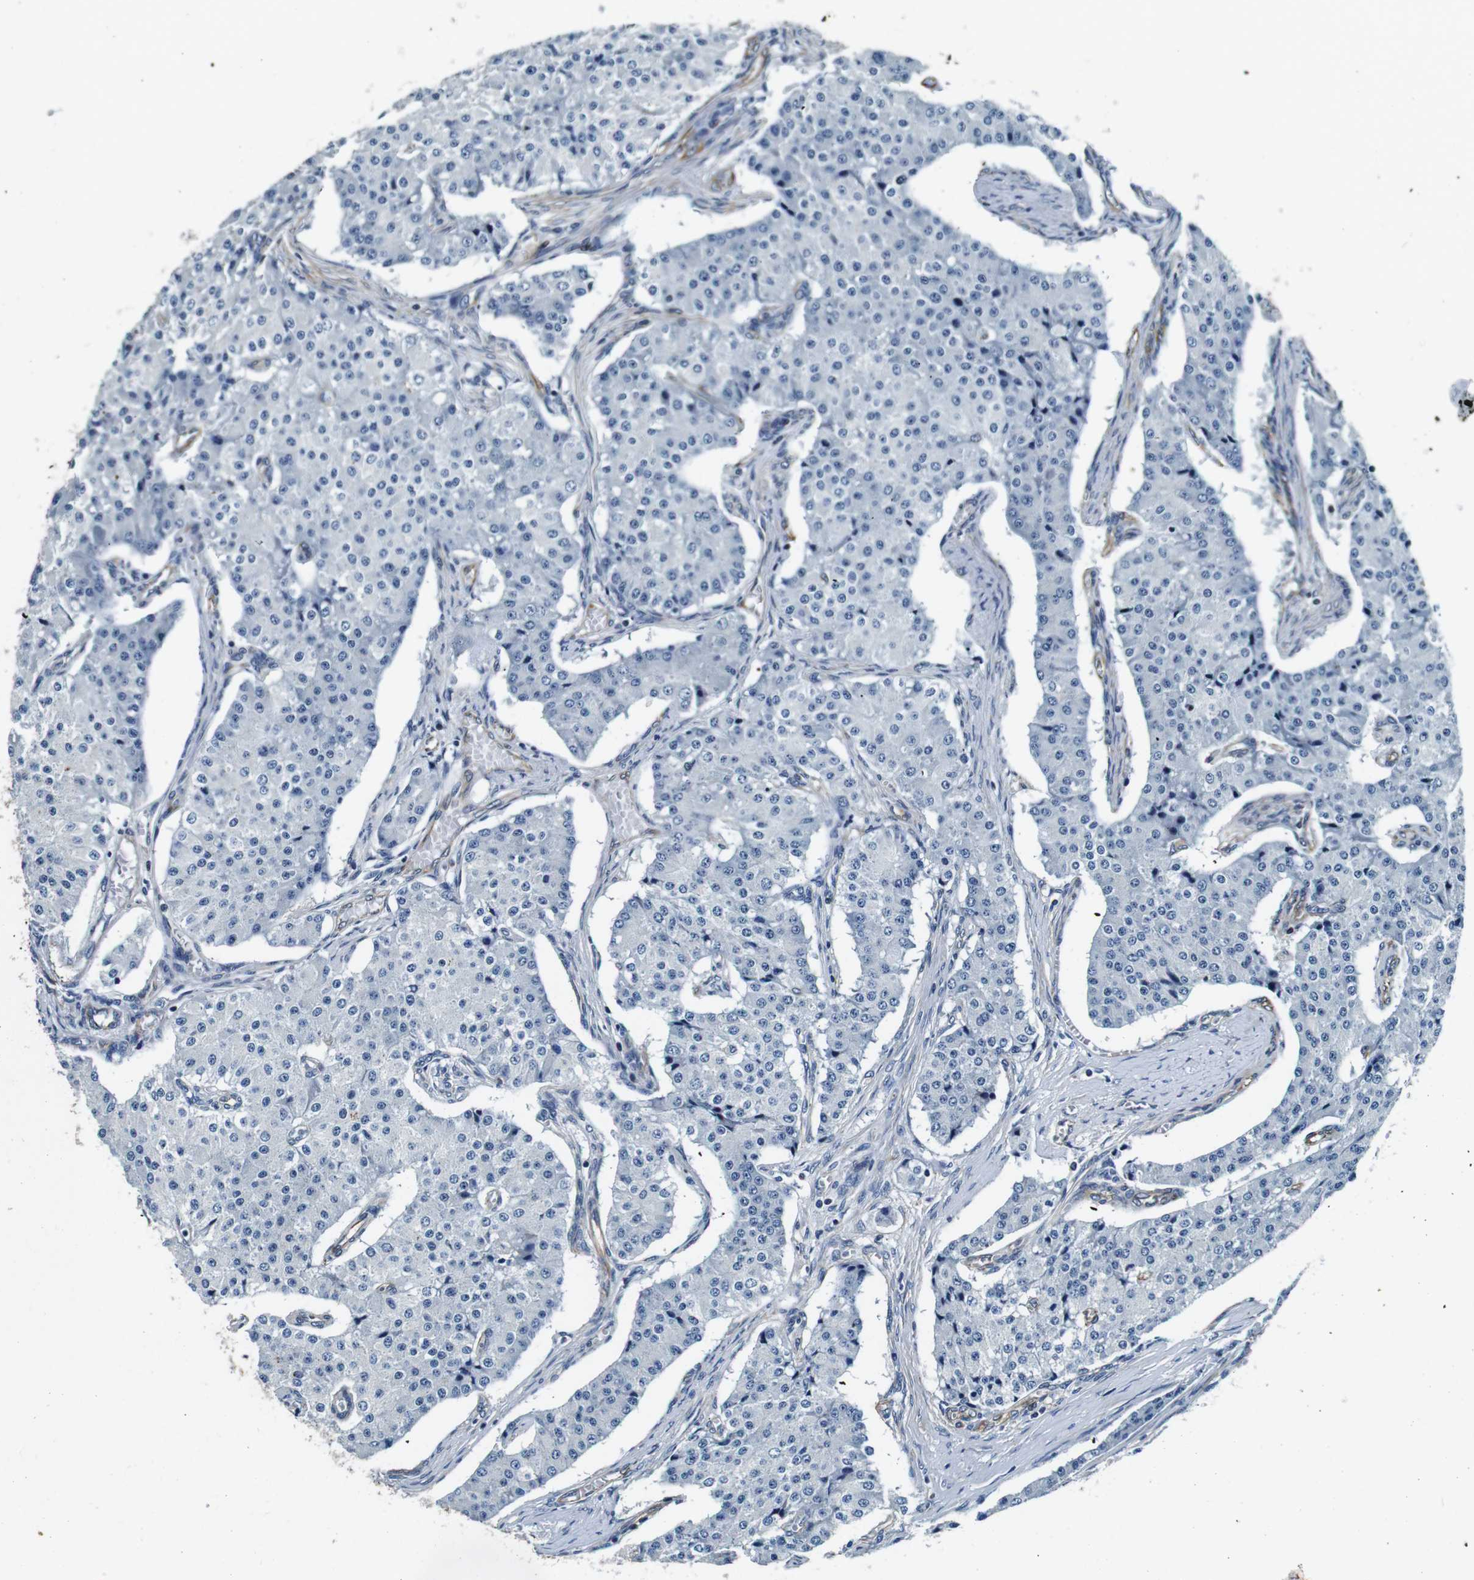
{"staining": {"intensity": "negative", "quantity": "none", "location": "none"}, "tissue": "carcinoid", "cell_type": "Tumor cells", "image_type": "cancer", "snomed": [{"axis": "morphology", "description": "Carcinoid, malignant, NOS"}, {"axis": "topography", "description": "Colon"}], "caption": "The histopathology image reveals no staining of tumor cells in carcinoid.", "gene": "GJE1", "patient": {"sex": "female", "age": 52}}